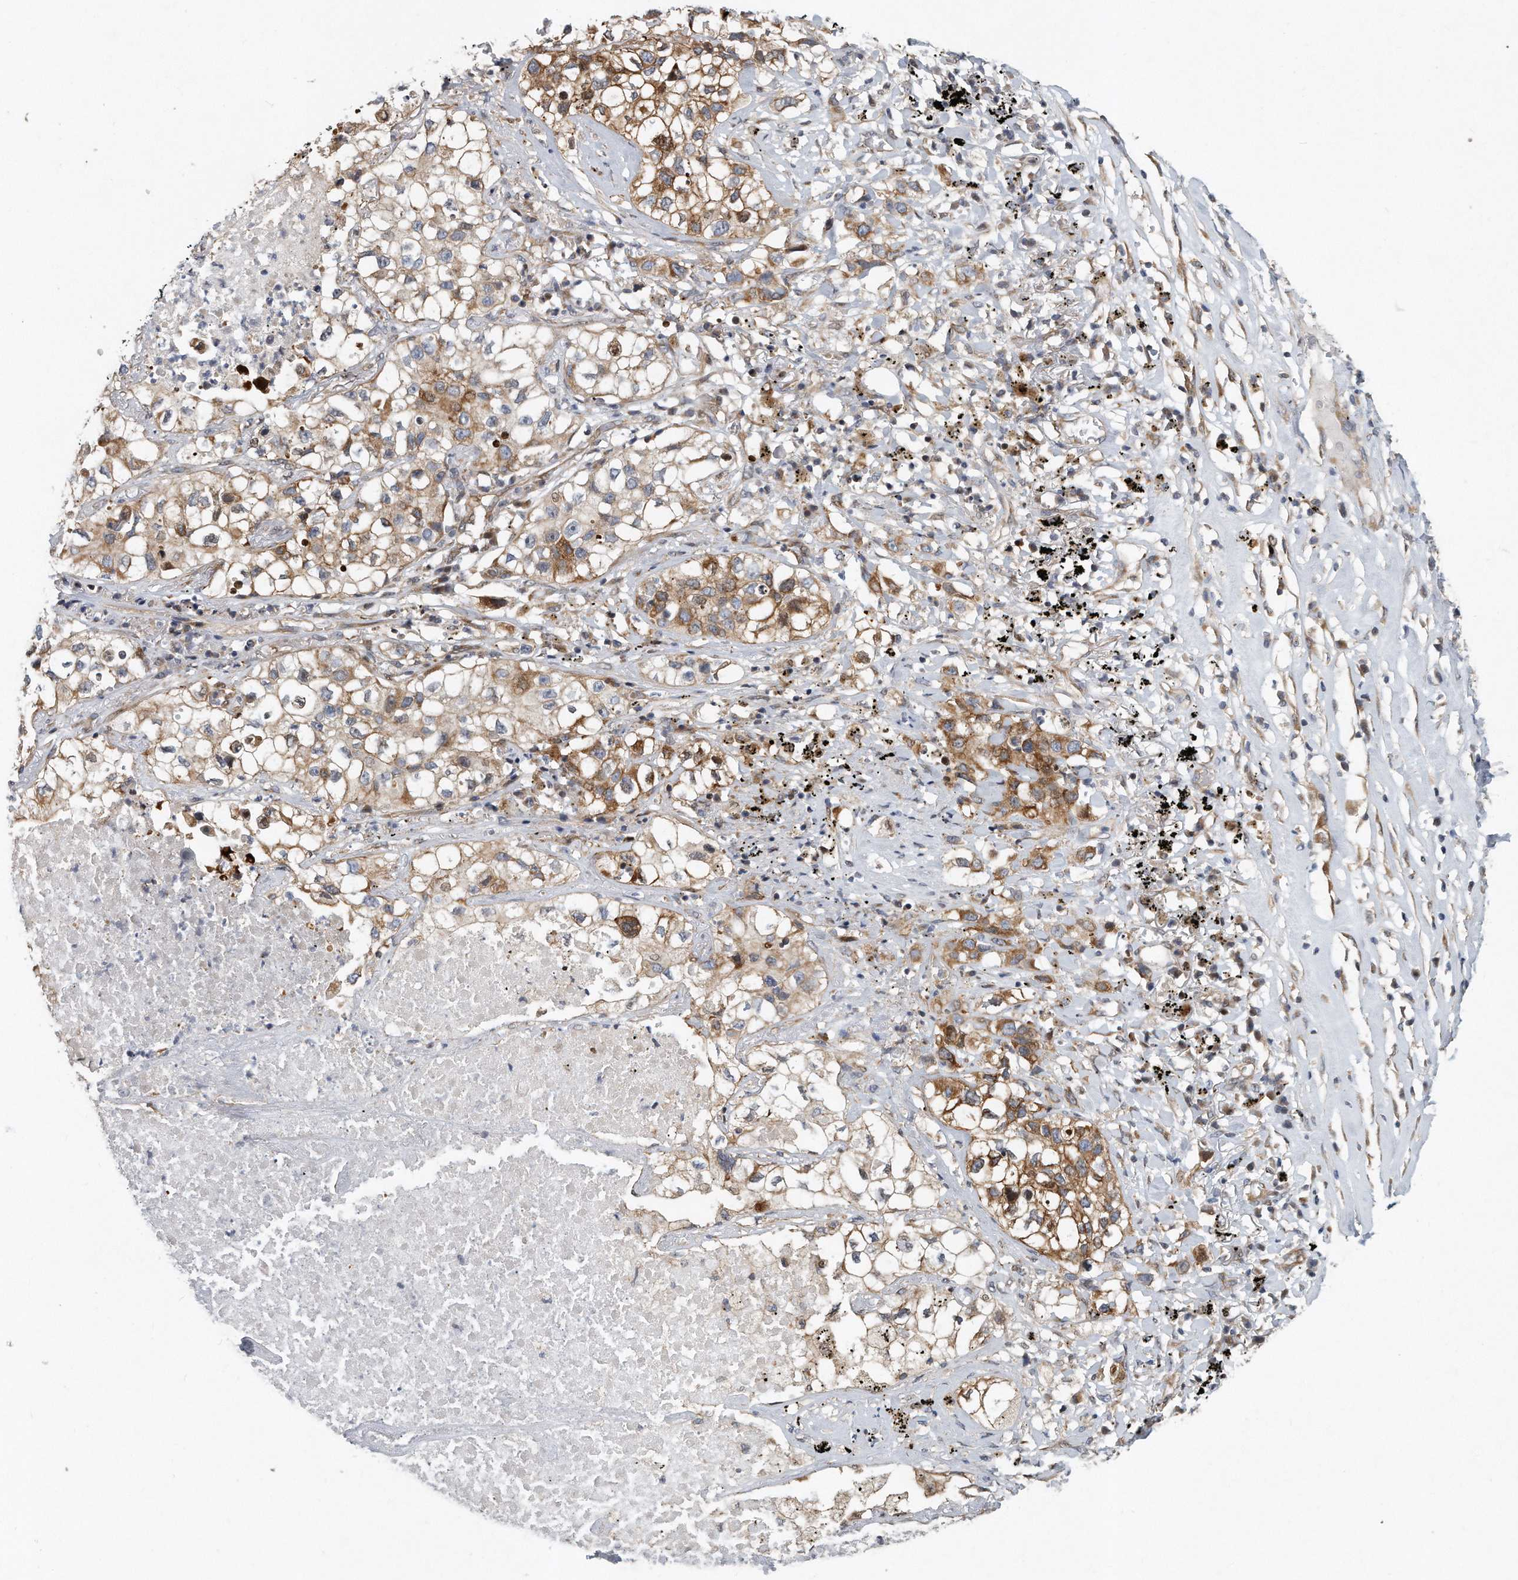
{"staining": {"intensity": "moderate", "quantity": ">75%", "location": "cytoplasmic/membranous"}, "tissue": "lung cancer", "cell_type": "Tumor cells", "image_type": "cancer", "snomed": [{"axis": "morphology", "description": "Adenocarcinoma, NOS"}, {"axis": "topography", "description": "Lung"}], "caption": "Lung adenocarcinoma was stained to show a protein in brown. There is medium levels of moderate cytoplasmic/membranous expression in about >75% of tumor cells.", "gene": "PCDH8", "patient": {"sex": "male", "age": 63}}